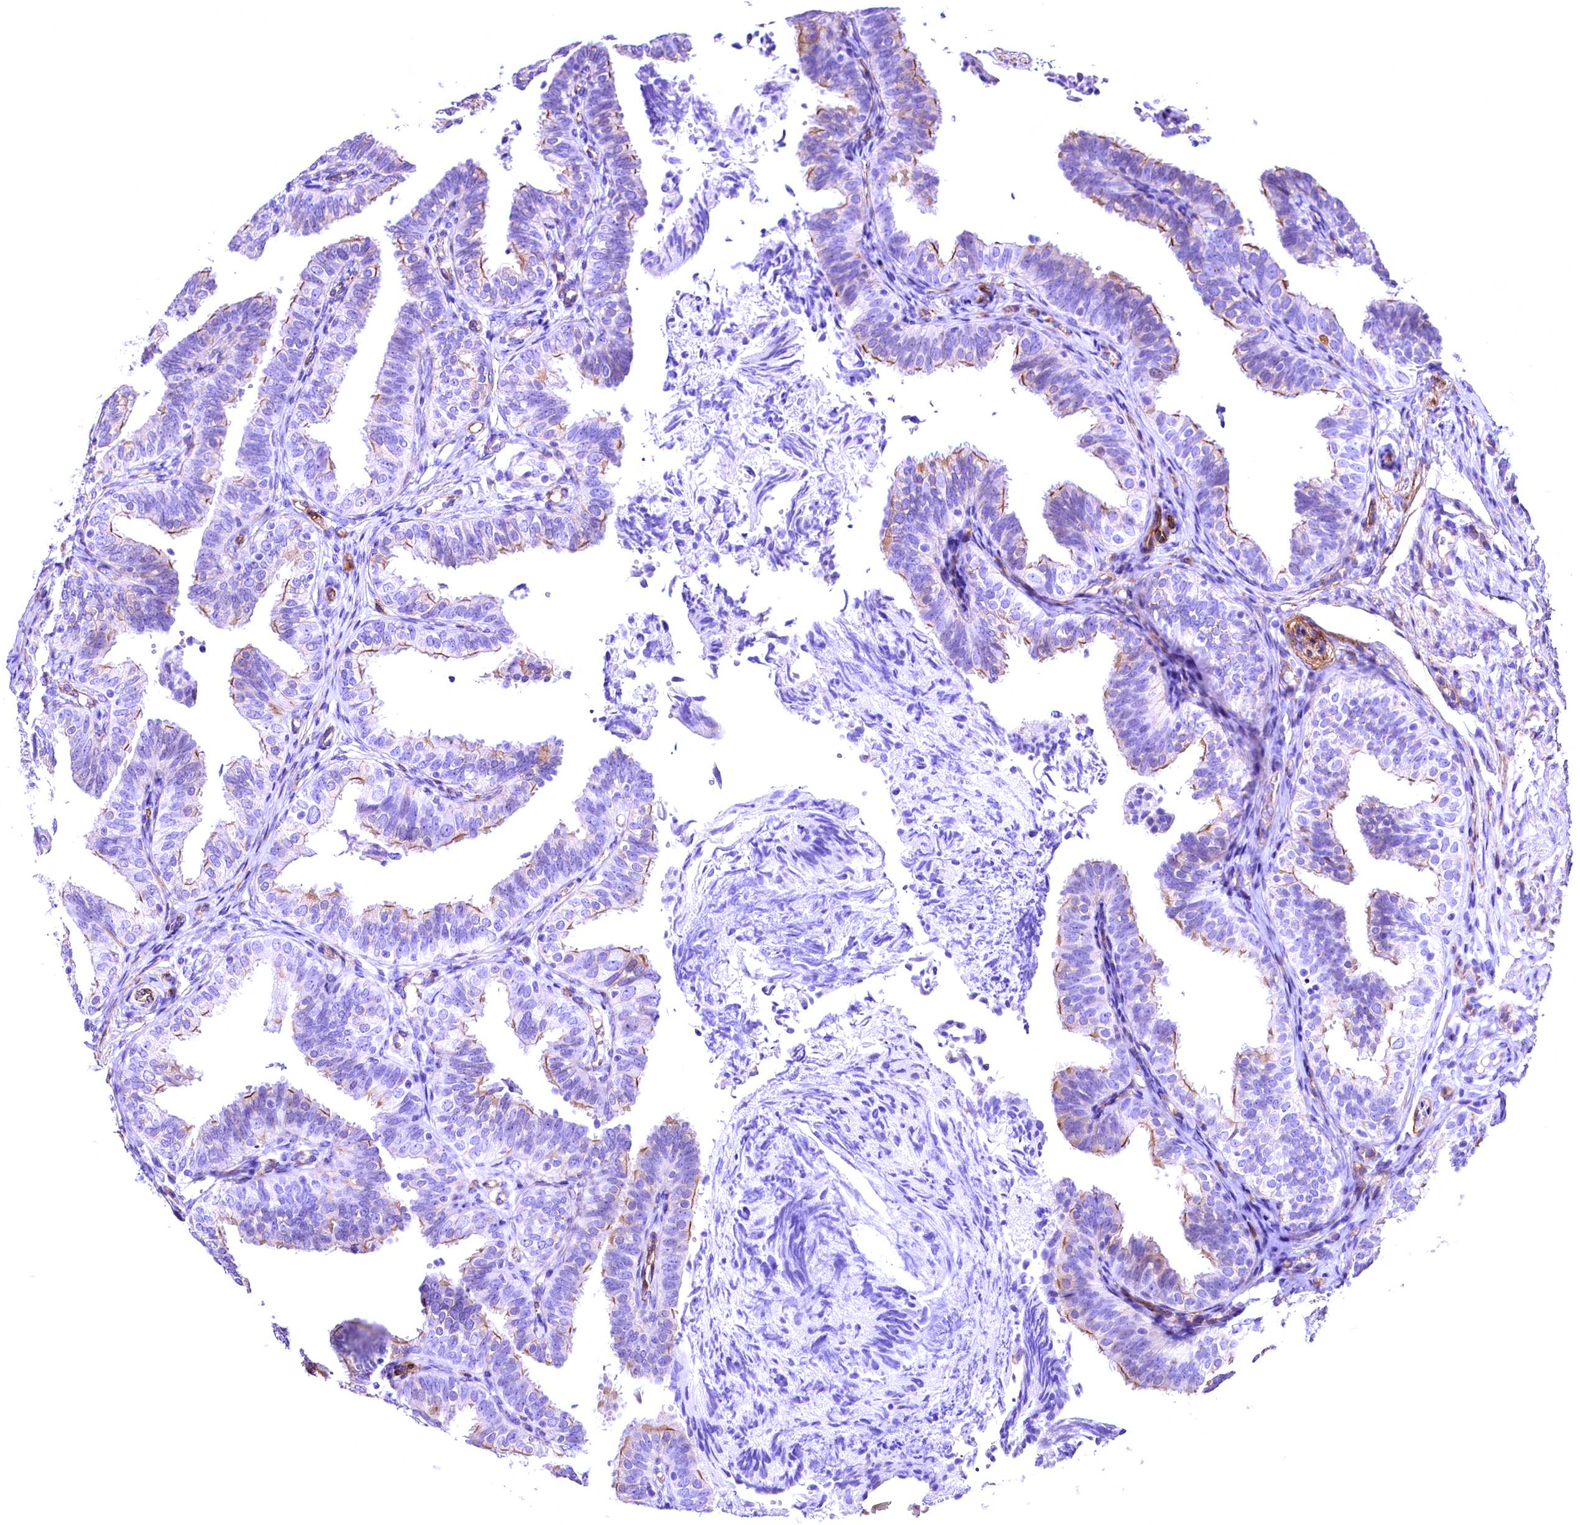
{"staining": {"intensity": "moderate", "quantity": "<25%", "location": "cytoplasmic/membranous"}, "tissue": "fallopian tube", "cell_type": "Glandular cells", "image_type": "normal", "snomed": [{"axis": "morphology", "description": "Normal tissue, NOS"}, {"axis": "topography", "description": "Fallopian tube"}], "caption": "Protein staining exhibits moderate cytoplasmic/membranous expression in about <25% of glandular cells in unremarkable fallopian tube. (brown staining indicates protein expression, while blue staining denotes nuclei).", "gene": "SLF1", "patient": {"sex": "female", "age": 35}}